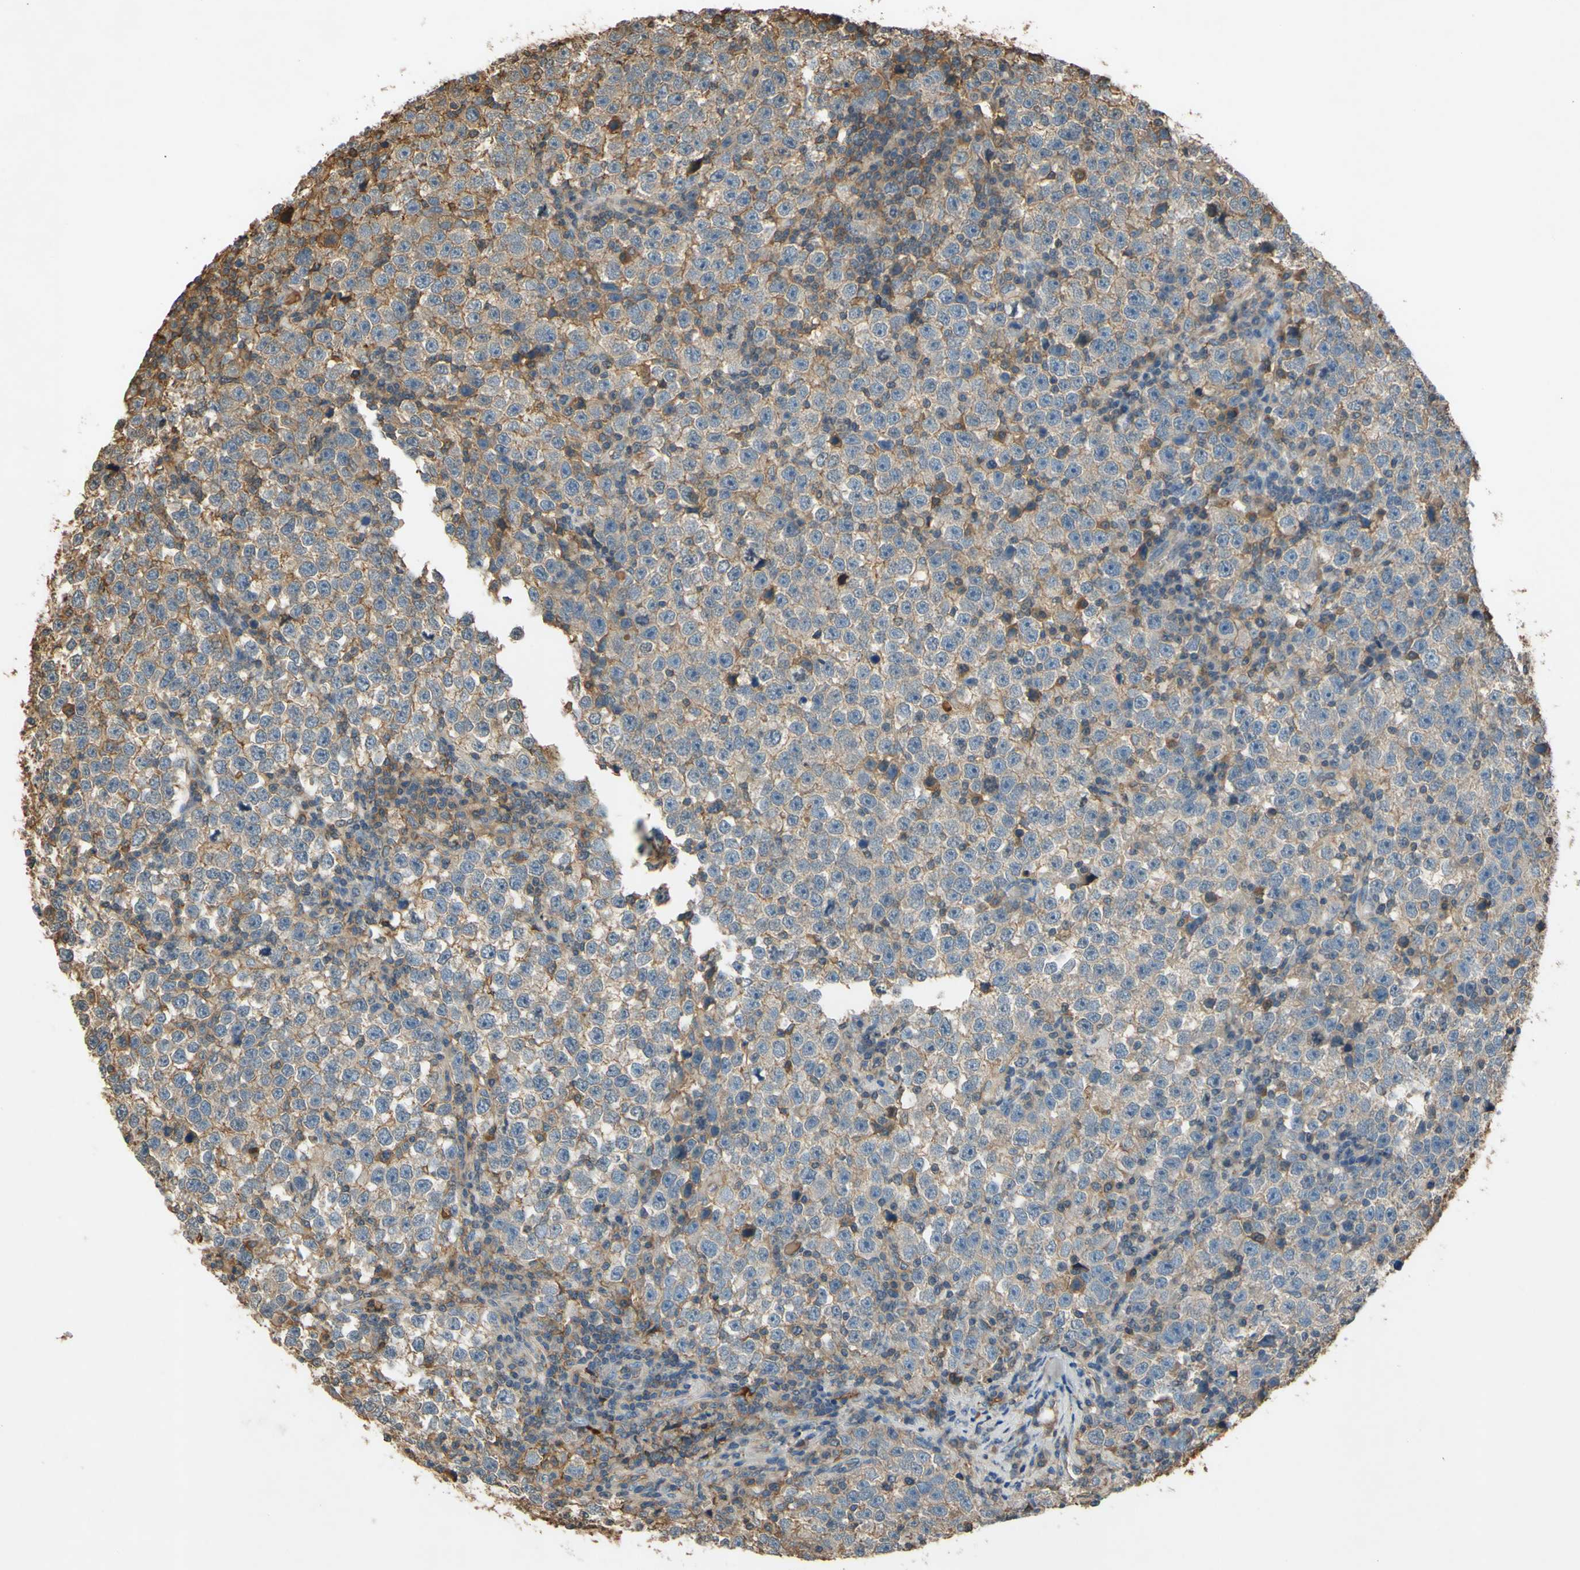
{"staining": {"intensity": "moderate", "quantity": "25%-75%", "location": "cytoplasmic/membranous"}, "tissue": "testis cancer", "cell_type": "Tumor cells", "image_type": "cancer", "snomed": [{"axis": "morphology", "description": "Seminoma, NOS"}, {"axis": "topography", "description": "Testis"}], "caption": "Protein staining demonstrates moderate cytoplasmic/membranous staining in approximately 25%-75% of tumor cells in testis cancer.", "gene": "TIMP2", "patient": {"sex": "male", "age": 43}}